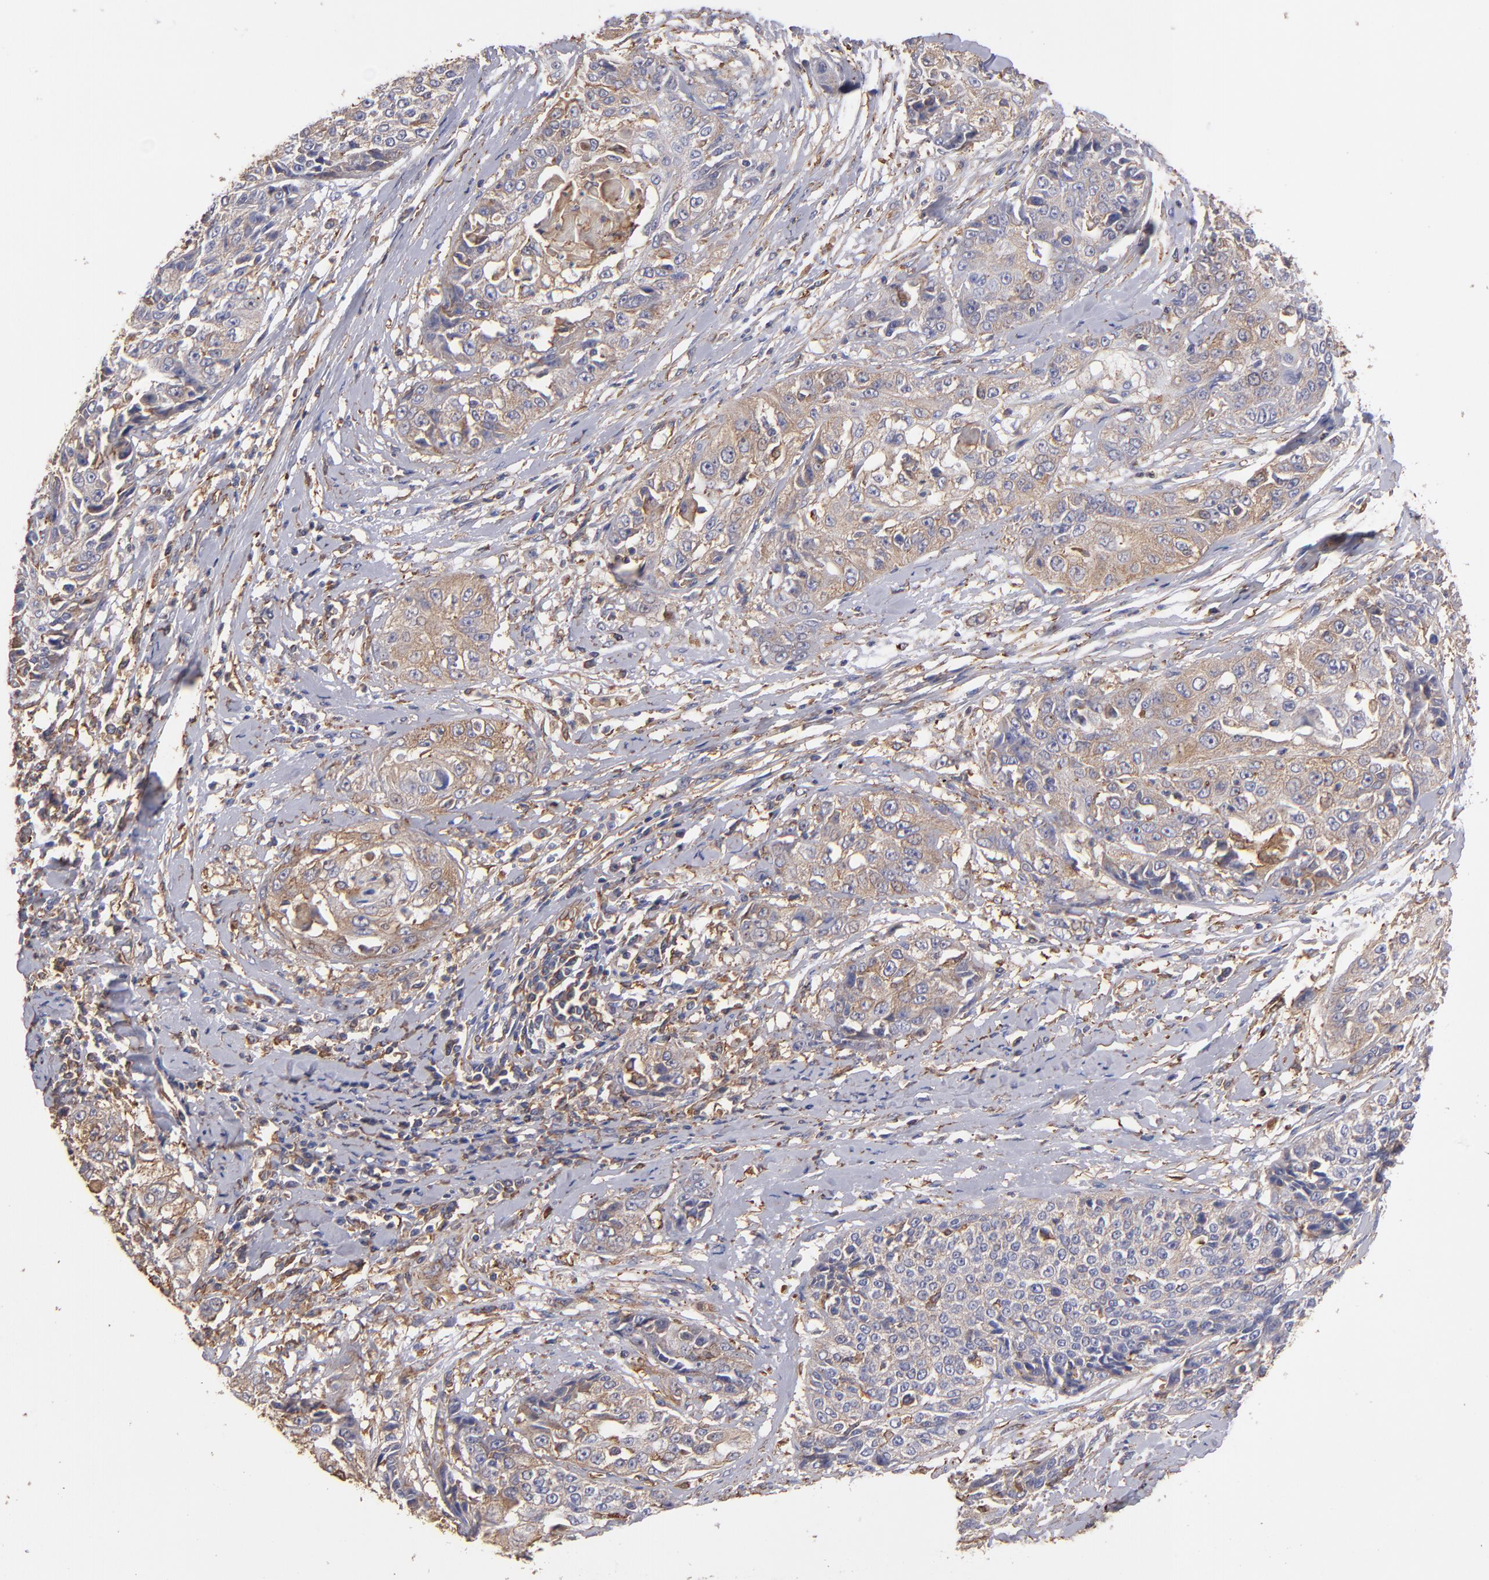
{"staining": {"intensity": "weak", "quantity": "25%-75%", "location": "cytoplasmic/membranous"}, "tissue": "cervical cancer", "cell_type": "Tumor cells", "image_type": "cancer", "snomed": [{"axis": "morphology", "description": "Squamous cell carcinoma, NOS"}, {"axis": "topography", "description": "Cervix"}], "caption": "High-magnification brightfield microscopy of cervical cancer (squamous cell carcinoma) stained with DAB (3,3'-diaminobenzidine) (brown) and counterstained with hematoxylin (blue). tumor cells exhibit weak cytoplasmic/membranous positivity is present in approximately25%-75% of cells.", "gene": "MVP", "patient": {"sex": "female", "age": 64}}